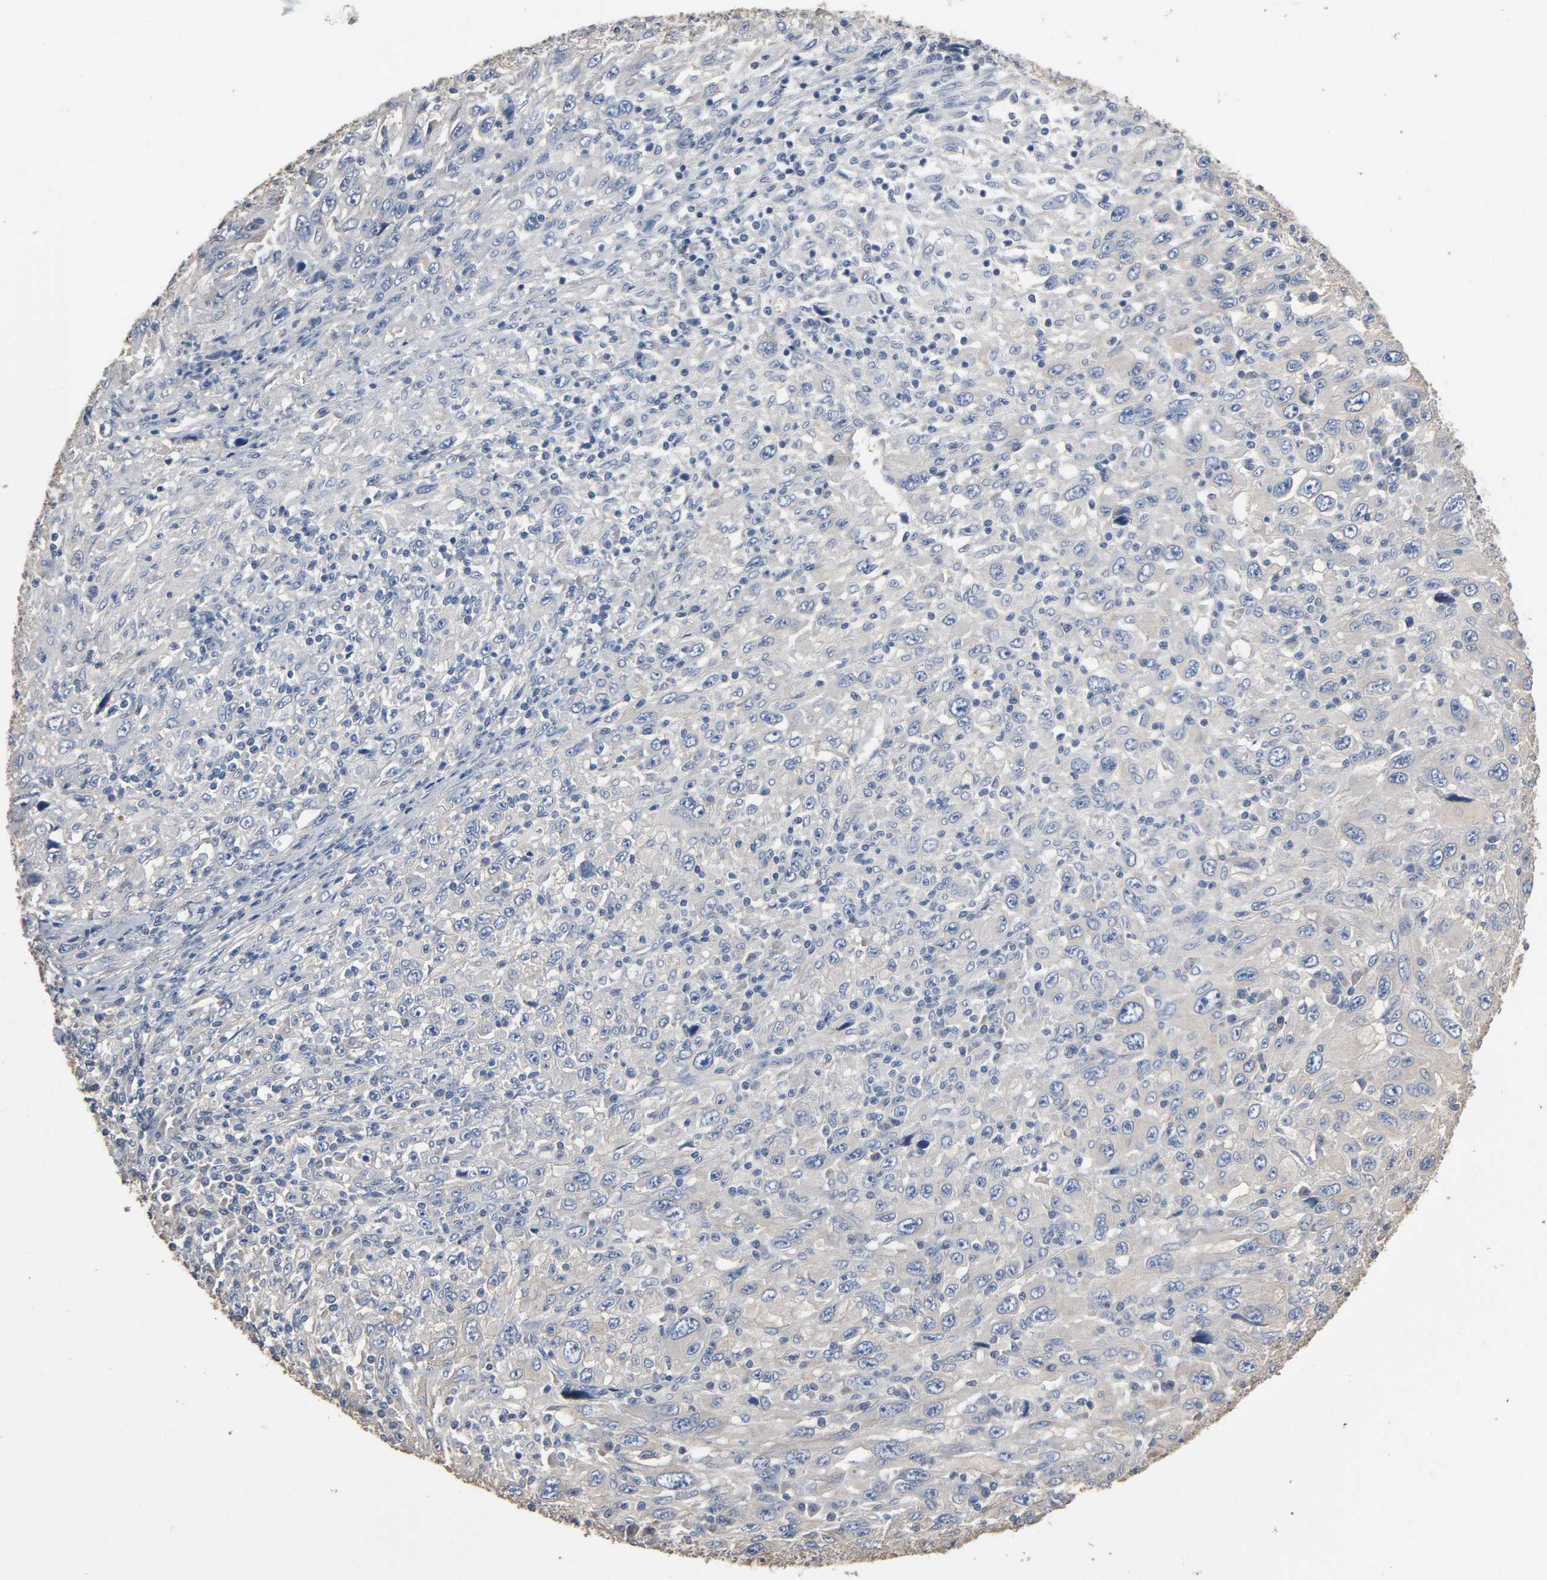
{"staining": {"intensity": "negative", "quantity": "none", "location": "none"}, "tissue": "melanoma", "cell_type": "Tumor cells", "image_type": "cancer", "snomed": [{"axis": "morphology", "description": "Malignant melanoma, Metastatic site"}, {"axis": "topography", "description": "Skin"}], "caption": "The immunohistochemistry (IHC) image has no significant positivity in tumor cells of melanoma tissue. (Immunohistochemistry (ihc), brightfield microscopy, high magnification).", "gene": "SOX6", "patient": {"sex": "female", "age": 56}}